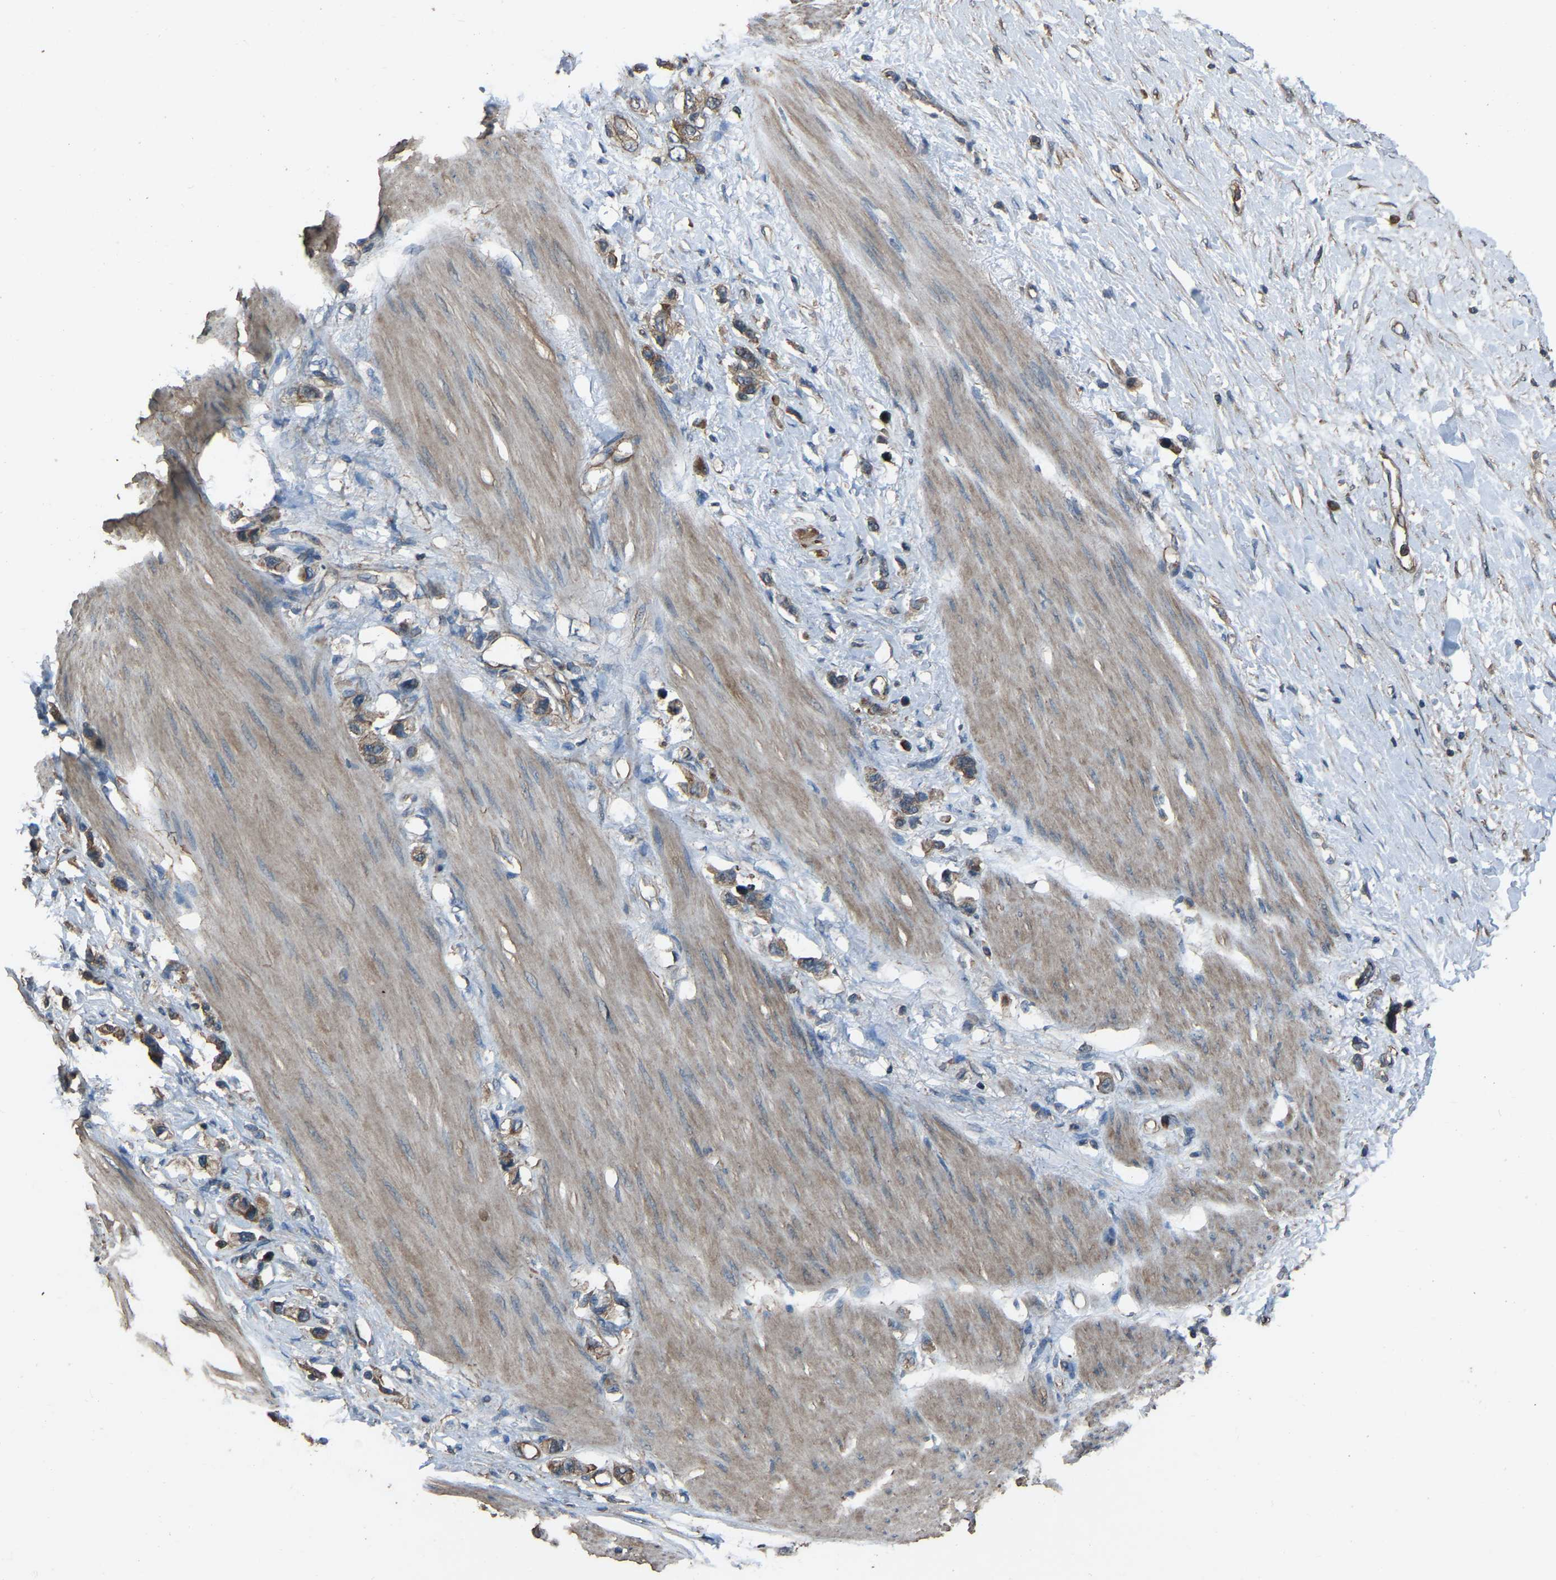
{"staining": {"intensity": "weak", "quantity": ">75%", "location": "cytoplasmic/membranous"}, "tissue": "stomach cancer", "cell_type": "Tumor cells", "image_type": "cancer", "snomed": [{"axis": "morphology", "description": "Adenocarcinoma, NOS"}, {"axis": "topography", "description": "Stomach"}], "caption": "DAB (3,3'-diaminobenzidine) immunohistochemical staining of human adenocarcinoma (stomach) shows weak cytoplasmic/membranous protein positivity in approximately >75% of tumor cells.", "gene": "SLC4A2", "patient": {"sex": "female", "age": 65}}